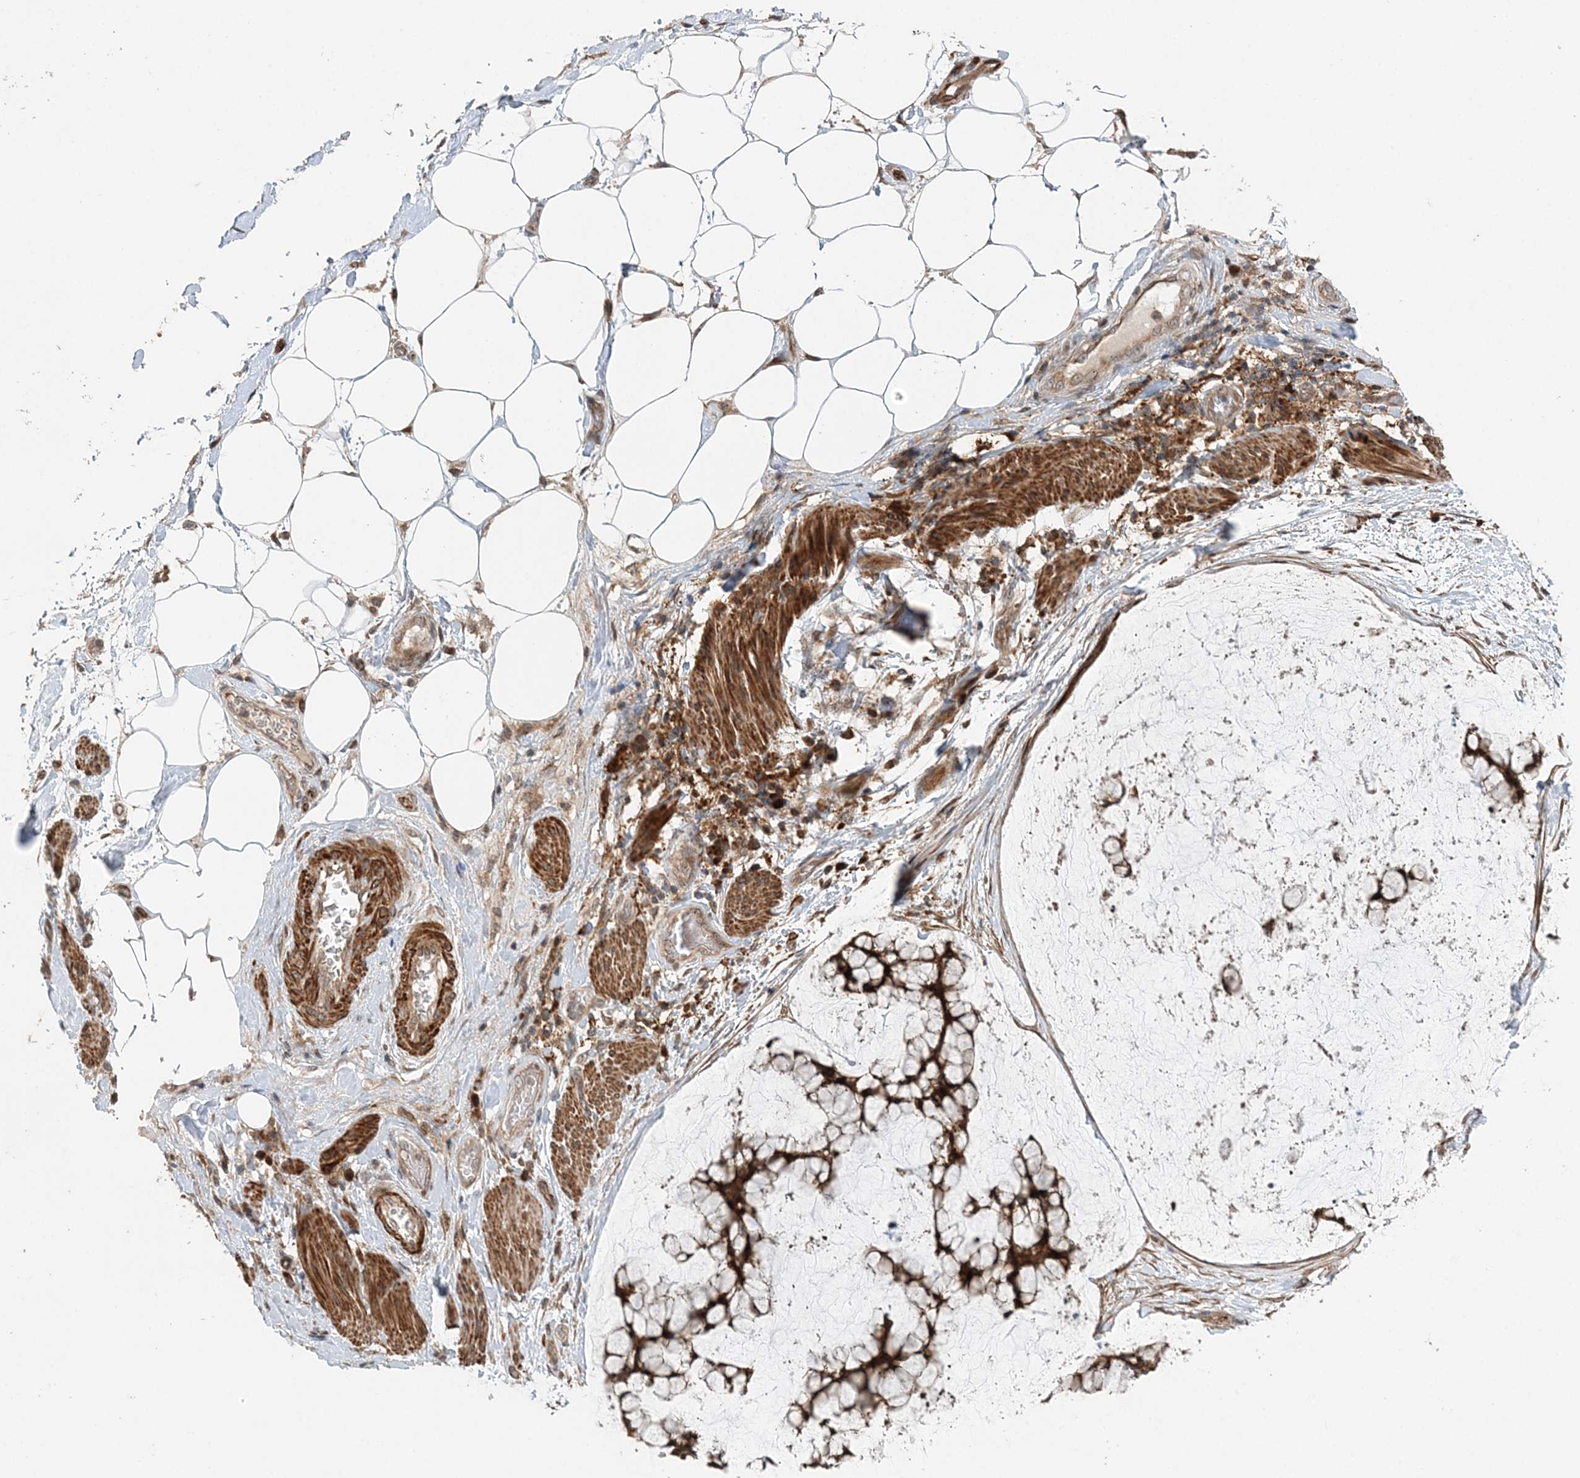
{"staining": {"intensity": "moderate", "quantity": ">75%", "location": "cytoplasmic/membranous,nuclear"}, "tissue": "ovarian cancer", "cell_type": "Tumor cells", "image_type": "cancer", "snomed": [{"axis": "morphology", "description": "Cystadenocarcinoma, mucinous, NOS"}, {"axis": "topography", "description": "Ovary"}], "caption": "There is medium levels of moderate cytoplasmic/membranous and nuclear staining in tumor cells of ovarian mucinous cystadenocarcinoma, as demonstrated by immunohistochemical staining (brown color).", "gene": "UBTD2", "patient": {"sex": "female", "age": 42}}